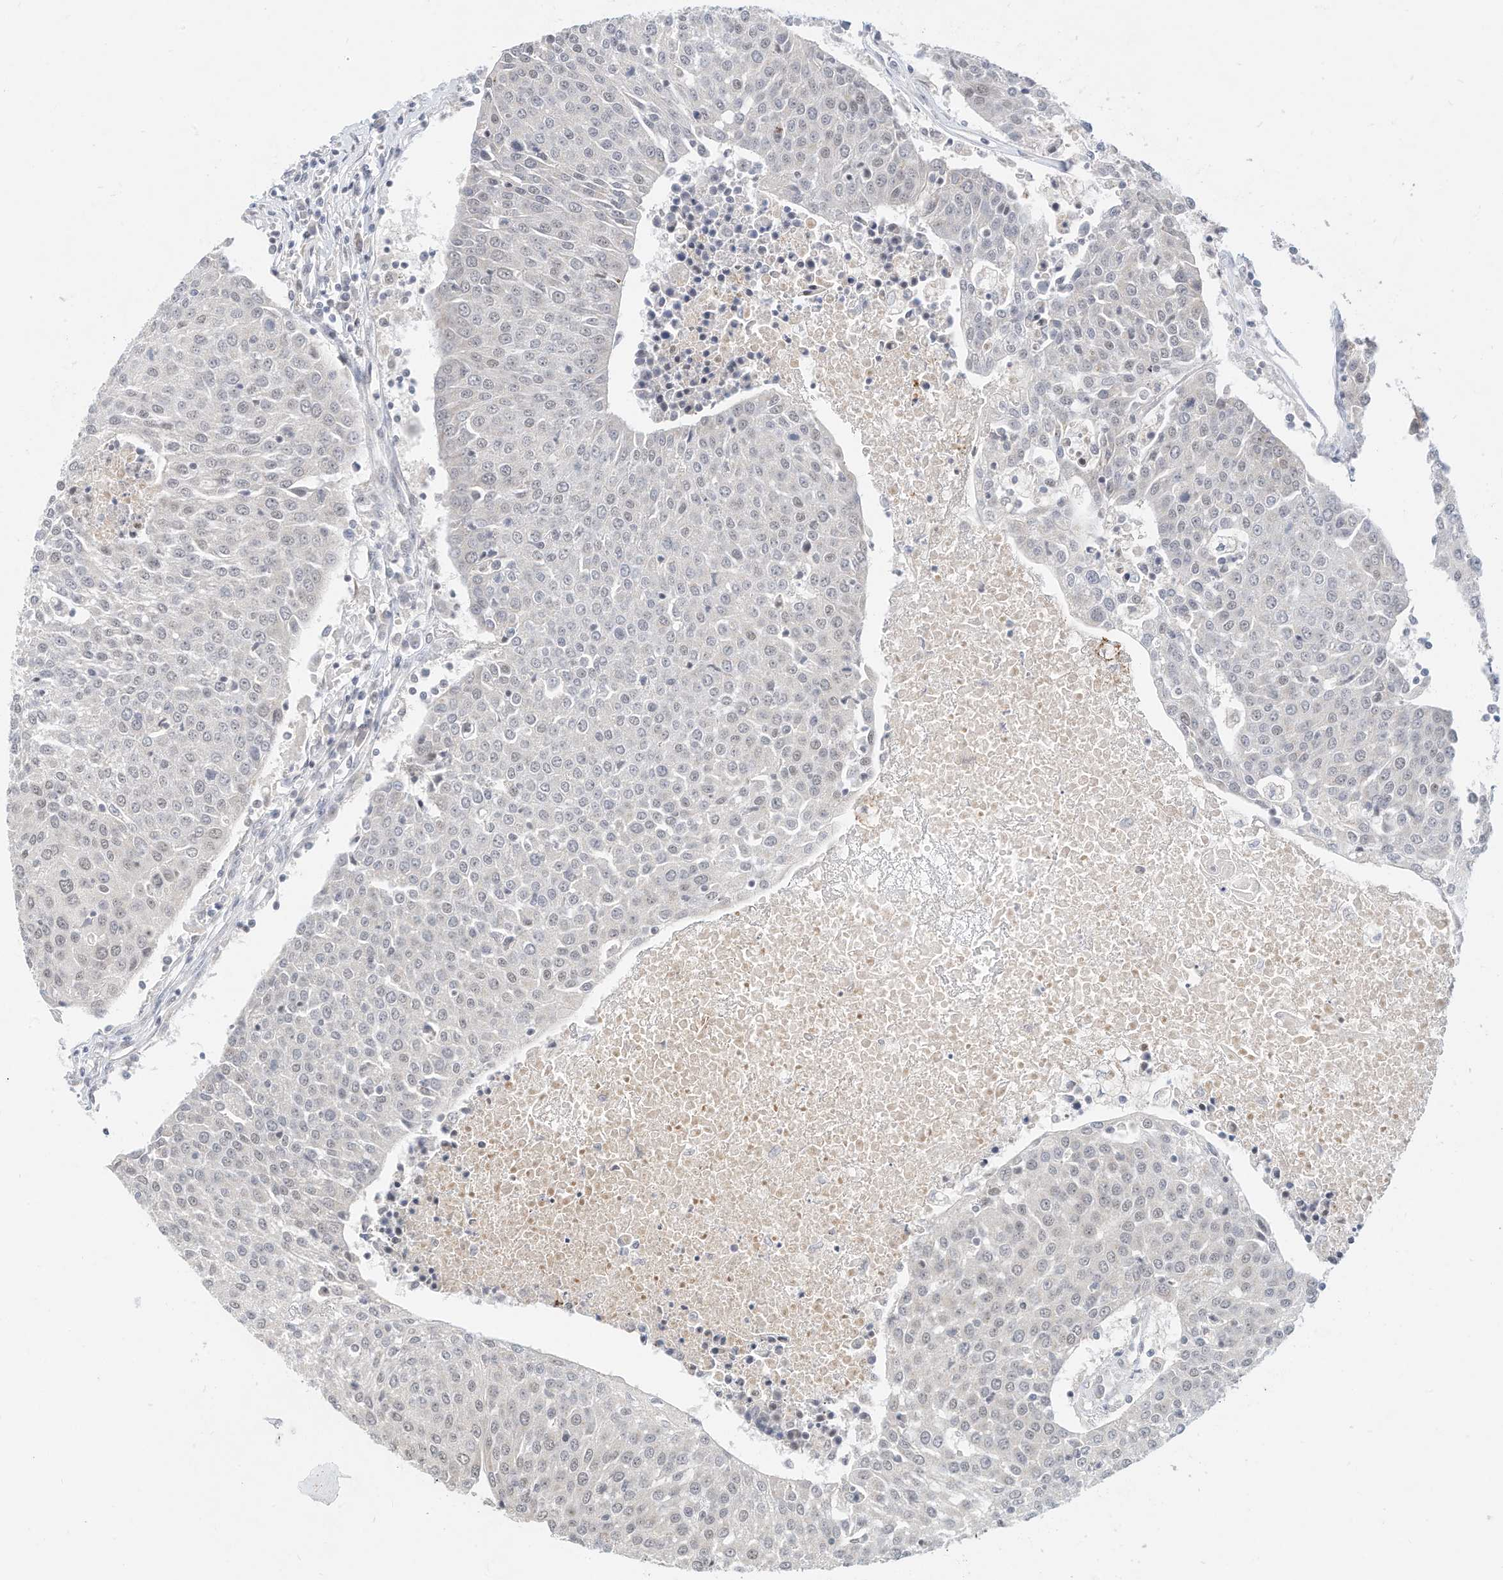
{"staining": {"intensity": "negative", "quantity": "none", "location": "none"}, "tissue": "urothelial cancer", "cell_type": "Tumor cells", "image_type": "cancer", "snomed": [{"axis": "morphology", "description": "Urothelial carcinoma, High grade"}, {"axis": "topography", "description": "Urinary bladder"}], "caption": "Tumor cells show no significant expression in high-grade urothelial carcinoma.", "gene": "OGT", "patient": {"sex": "female", "age": 85}}